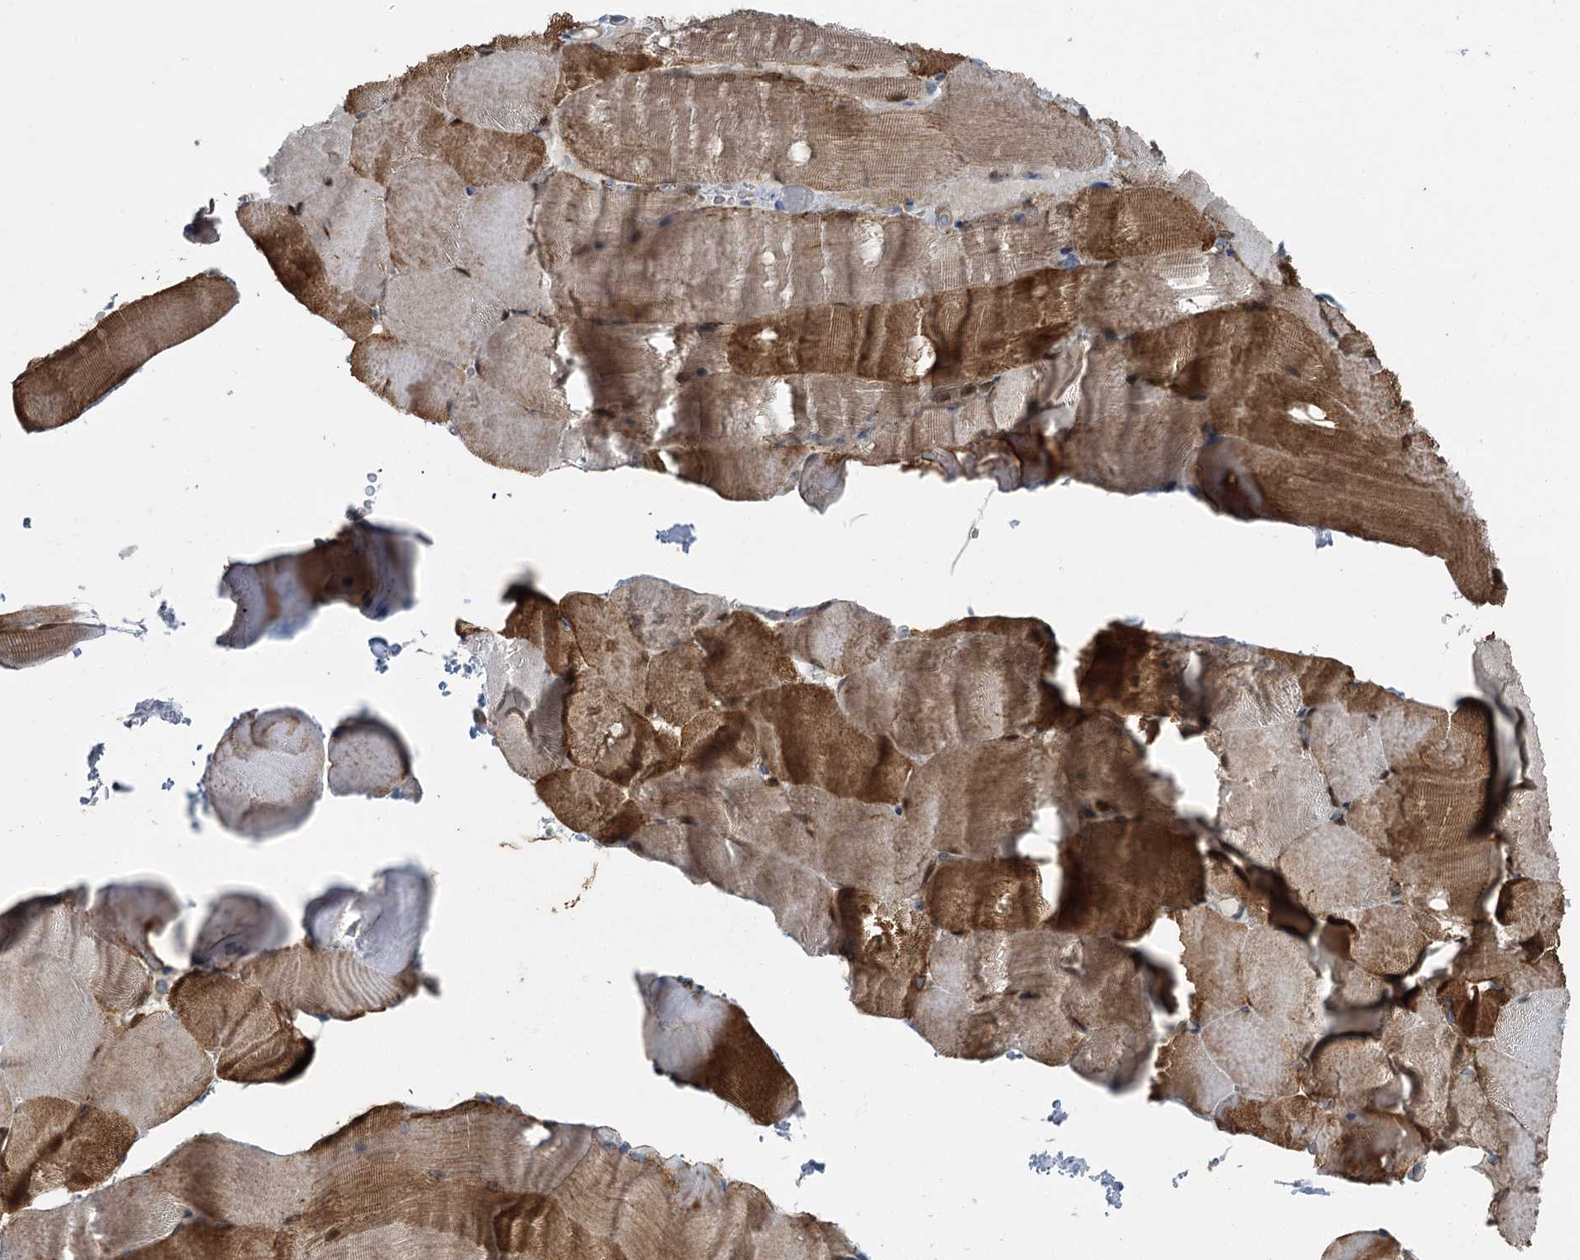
{"staining": {"intensity": "strong", "quantity": "25%-75%", "location": "cytoplasmic/membranous,nuclear"}, "tissue": "skeletal muscle", "cell_type": "Myocytes", "image_type": "normal", "snomed": [{"axis": "morphology", "description": "Normal tissue, NOS"}, {"axis": "topography", "description": "Skeletal muscle"}, {"axis": "topography", "description": "Parathyroid gland"}], "caption": "Unremarkable skeletal muscle exhibits strong cytoplasmic/membranous,nuclear expression in about 25%-75% of myocytes, visualized by immunohistochemistry.", "gene": "ITIH5", "patient": {"sex": "female", "age": 37}}